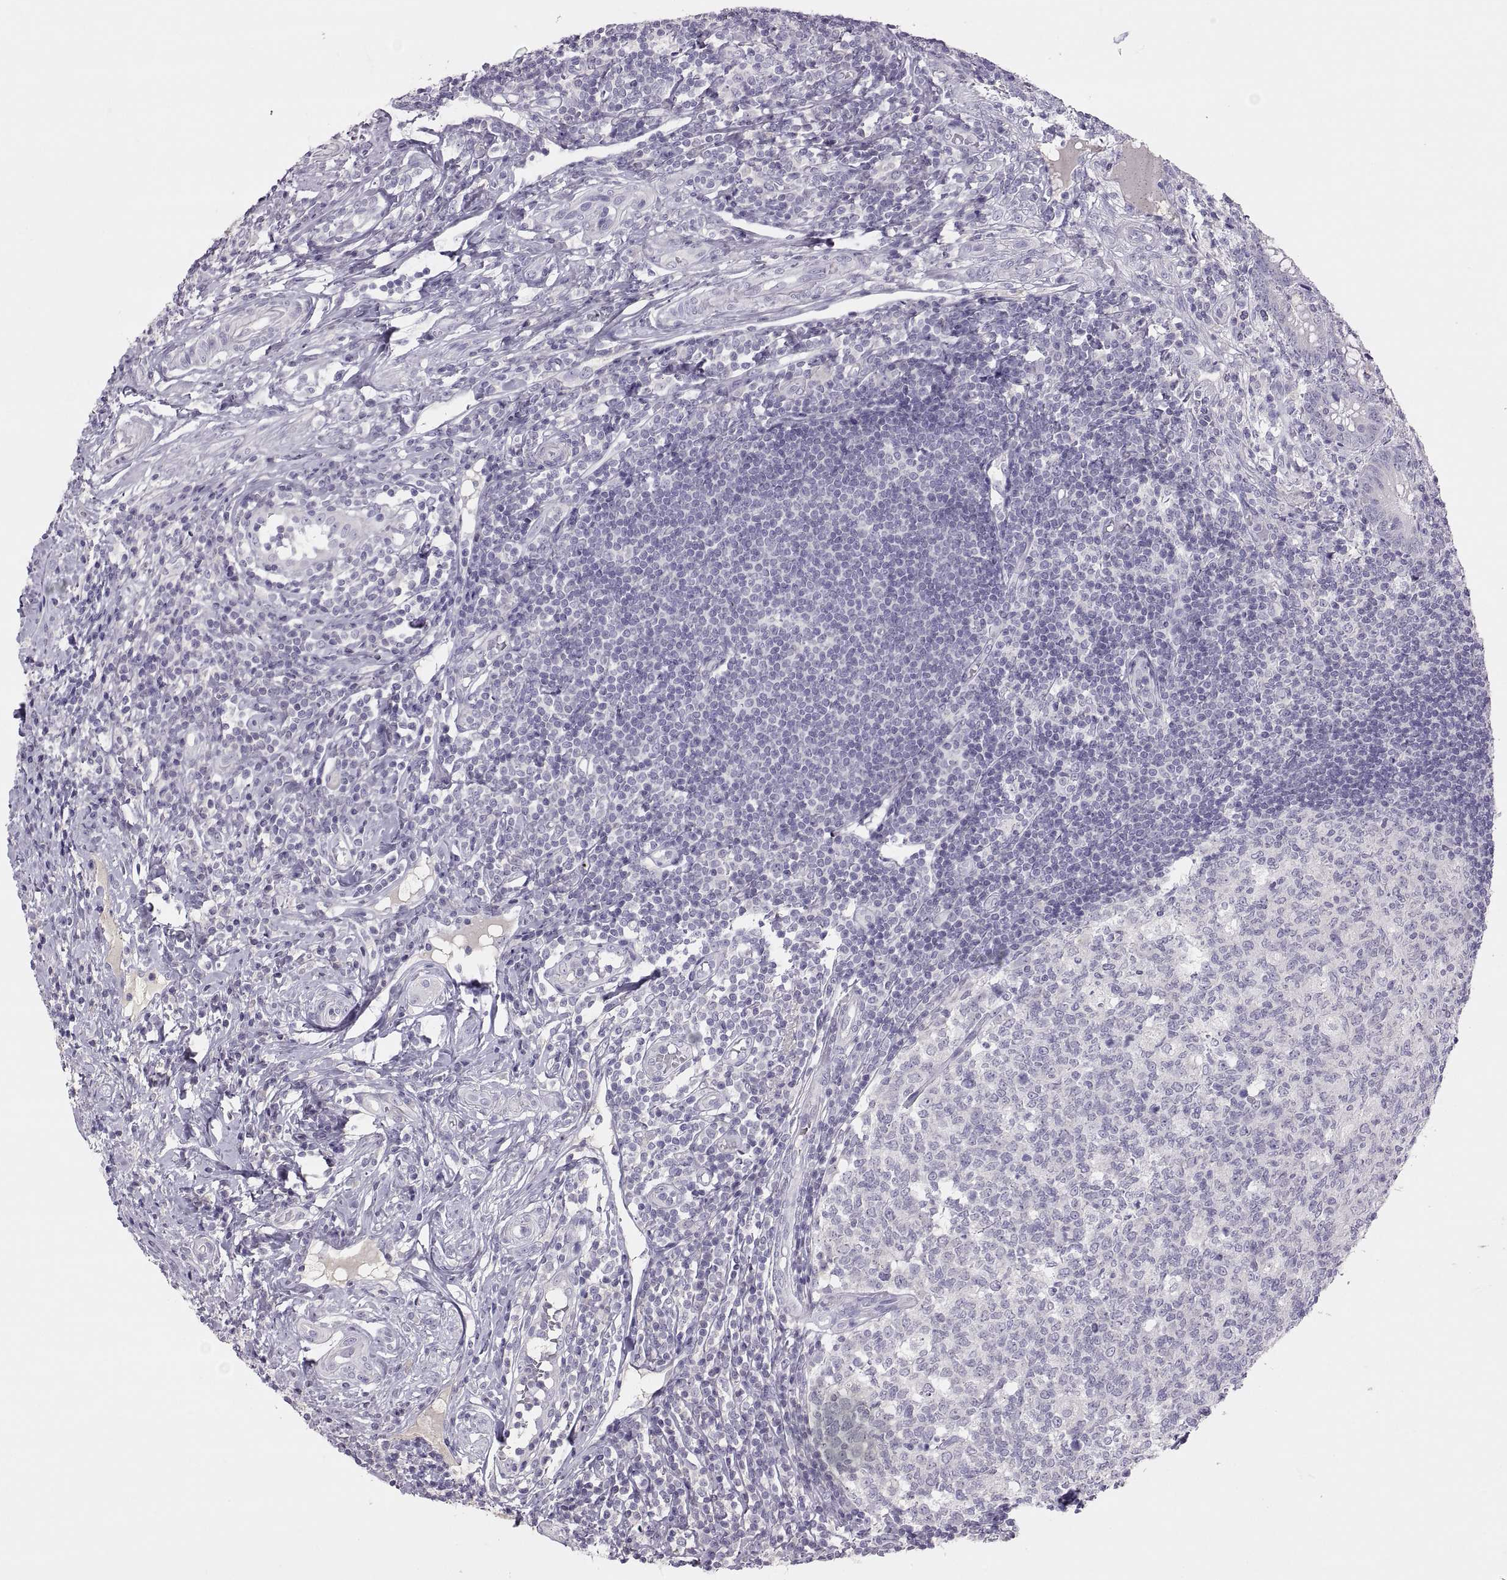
{"staining": {"intensity": "negative", "quantity": "none", "location": "none"}, "tissue": "appendix", "cell_type": "Glandular cells", "image_type": "normal", "snomed": [{"axis": "morphology", "description": "Normal tissue, NOS"}, {"axis": "morphology", "description": "Inflammation, NOS"}, {"axis": "topography", "description": "Appendix"}], "caption": "This is an immunohistochemistry histopathology image of benign human appendix. There is no expression in glandular cells.", "gene": "TBX19", "patient": {"sex": "male", "age": 16}}